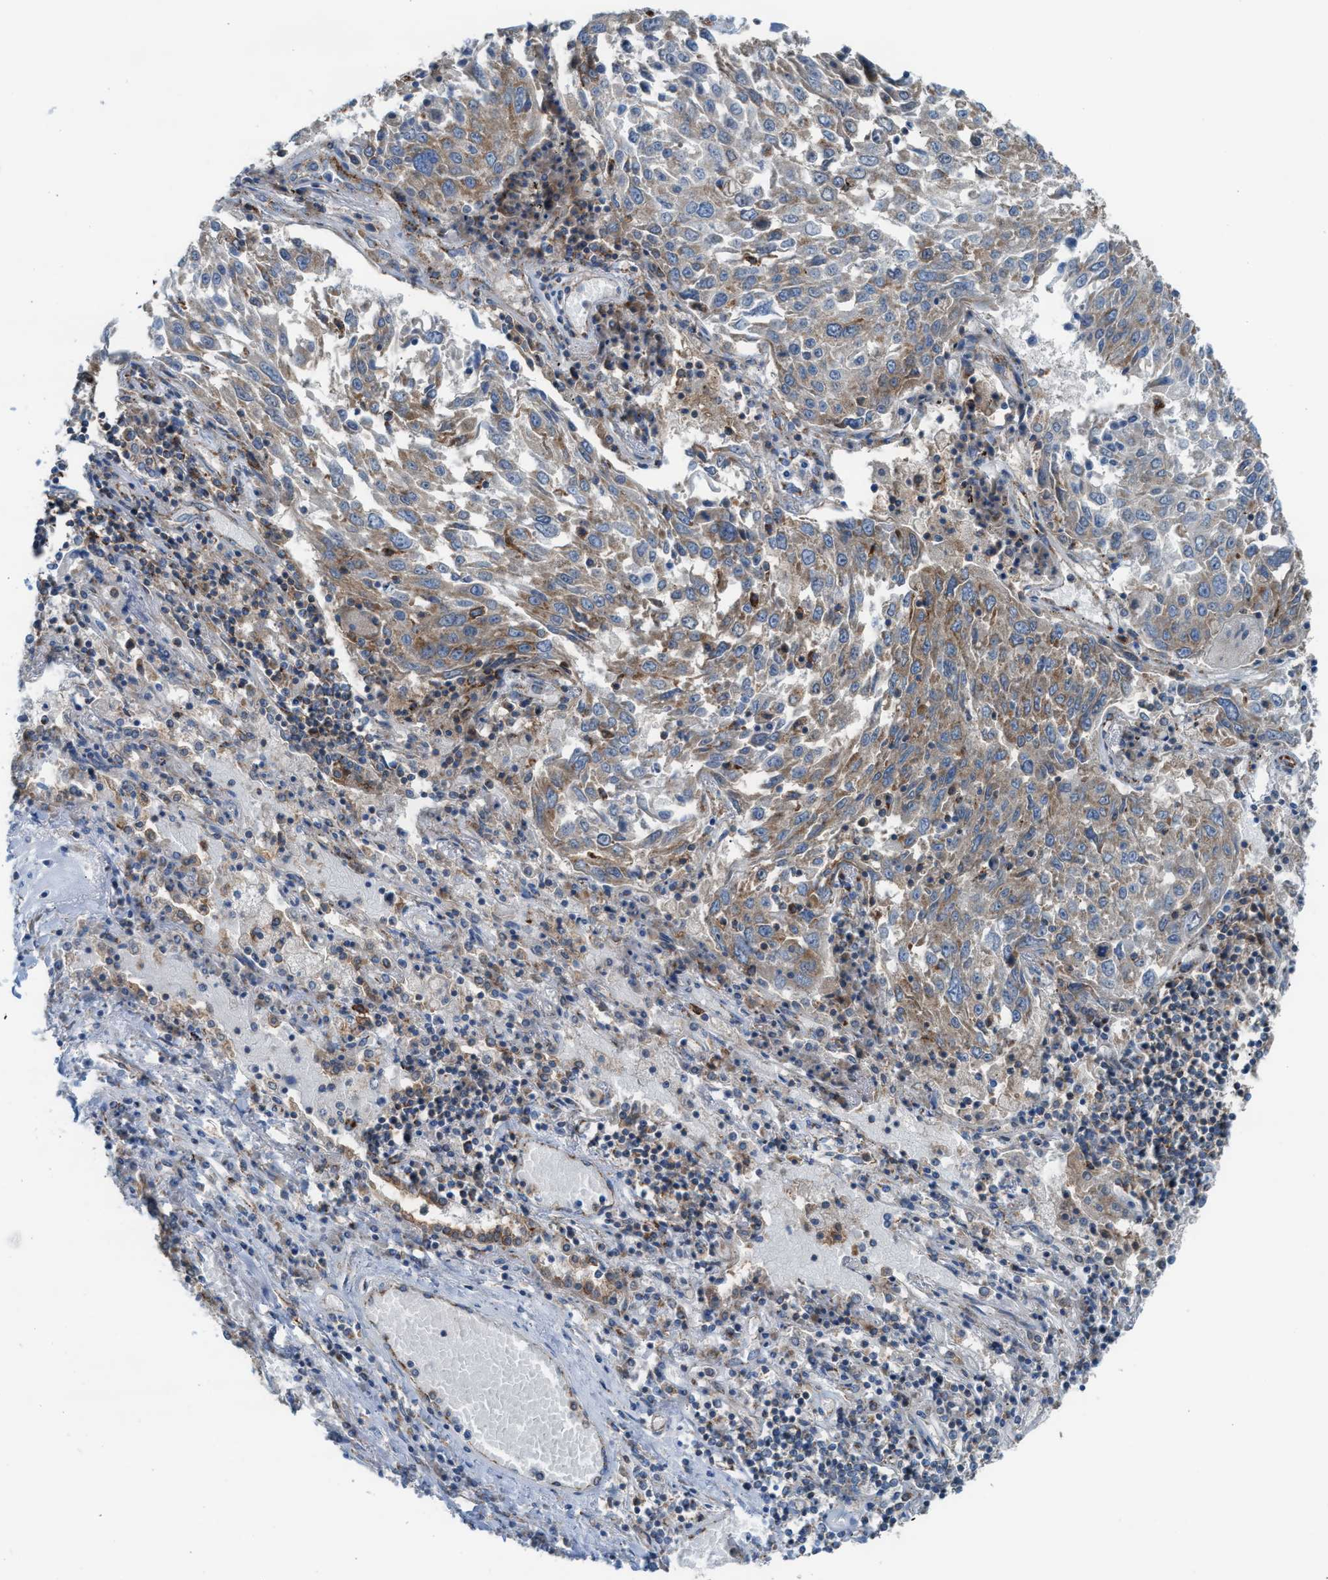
{"staining": {"intensity": "weak", "quantity": "25%-75%", "location": "cytoplasmic/membranous"}, "tissue": "lung cancer", "cell_type": "Tumor cells", "image_type": "cancer", "snomed": [{"axis": "morphology", "description": "Squamous cell carcinoma, NOS"}, {"axis": "topography", "description": "Lung"}], "caption": "Immunohistochemical staining of lung squamous cell carcinoma demonstrates weak cytoplasmic/membranous protein staining in approximately 25%-75% of tumor cells.", "gene": "TBC1D15", "patient": {"sex": "male", "age": 65}}